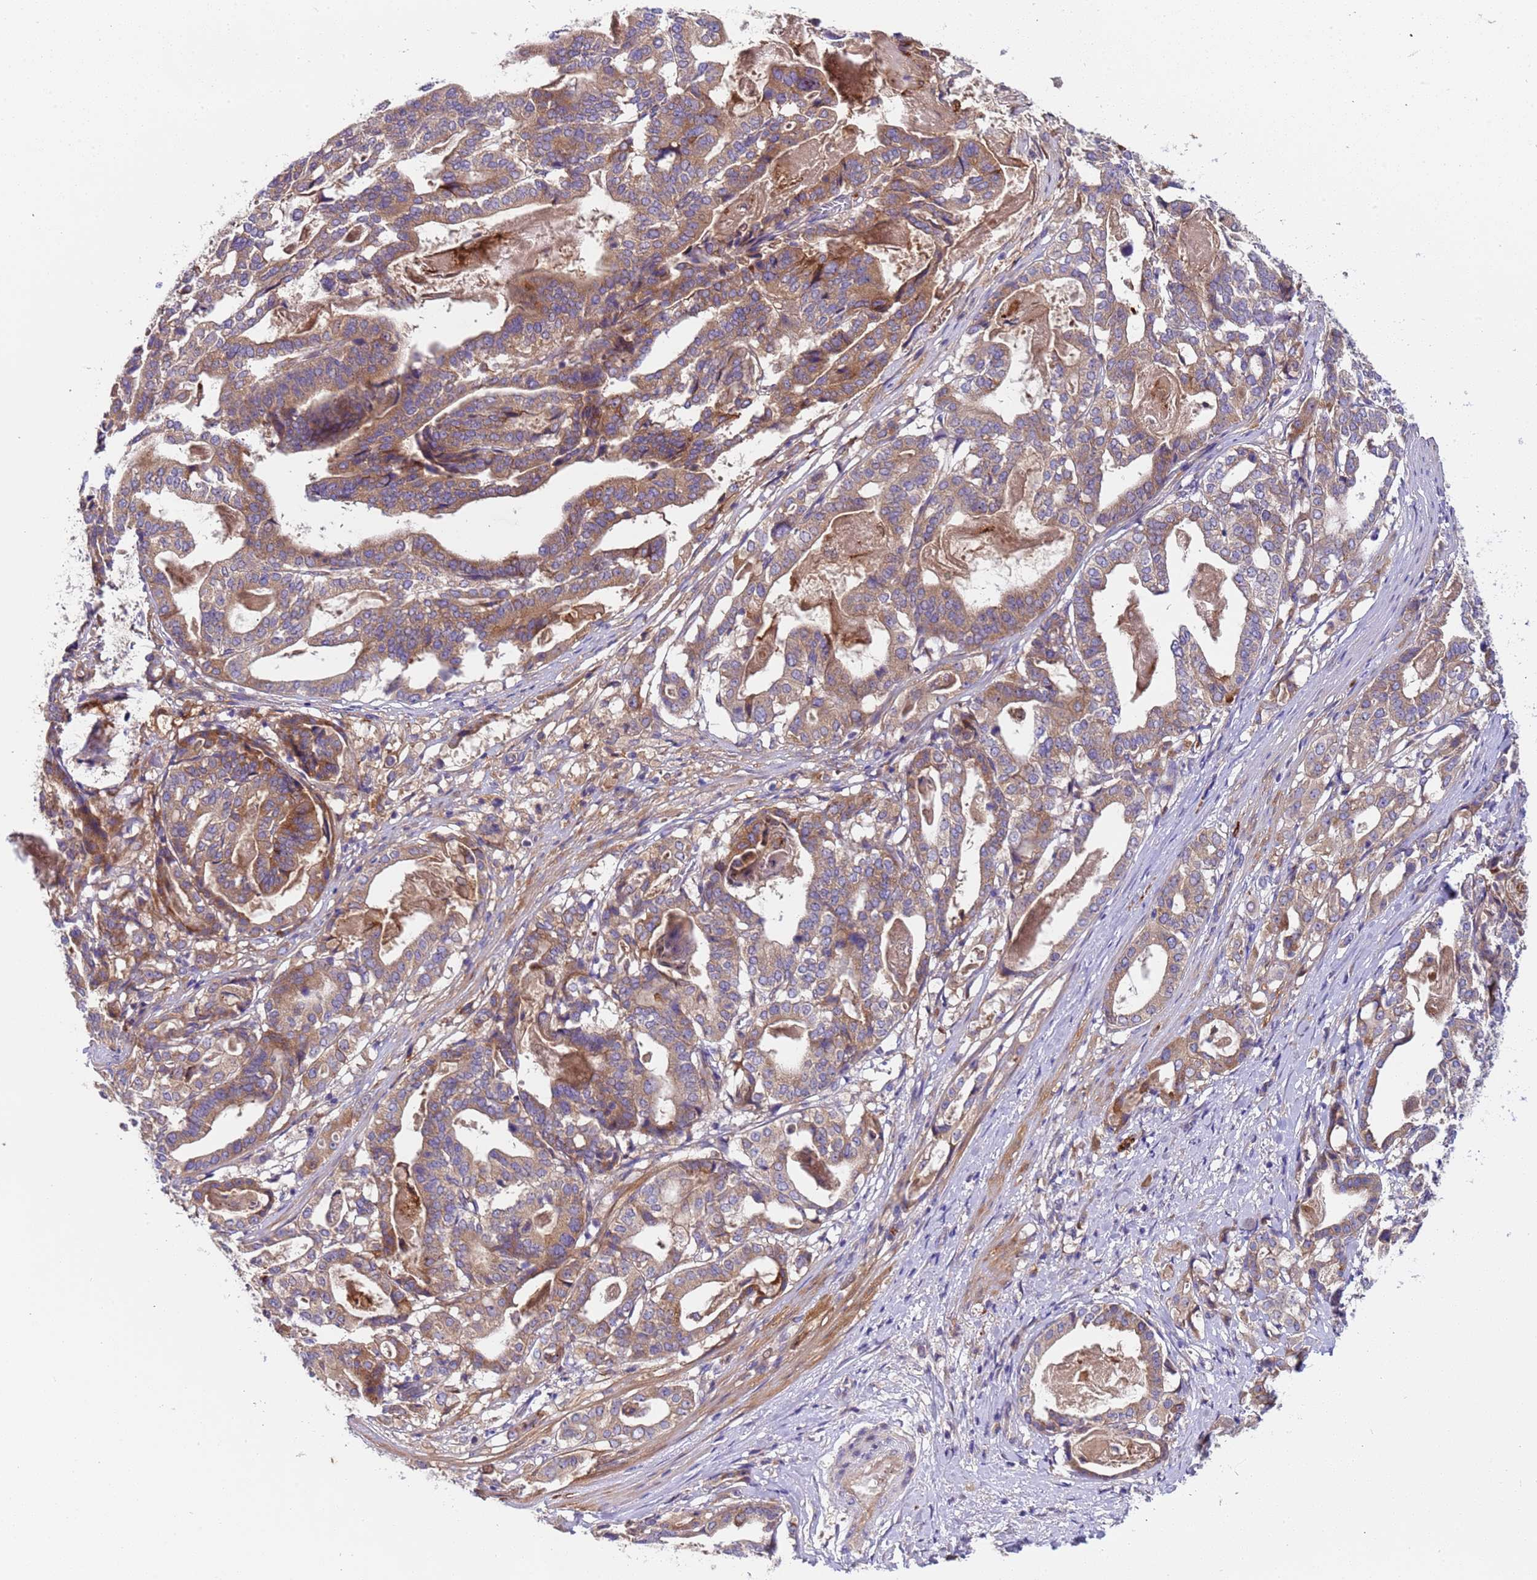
{"staining": {"intensity": "moderate", "quantity": ">75%", "location": "cytoplasmic/membranous"}, "tissue": "stomach cancer", "cell_type": "Tumor cells", "image_type": "cancer", "snomed": [{"axis": "morphology", "description": "Adenocarcinoma, NOS"}, {"axis": "topography", "description": "Stomach"}], "caption": "Protein analysis of adenocarcinoma (stomach) tissue displays moderate cytoplasmic/membranous positivity in approximately >75% of tumor cells.", "gene": "PAQR7", "patient": {"sex": "male", "age": 48}}